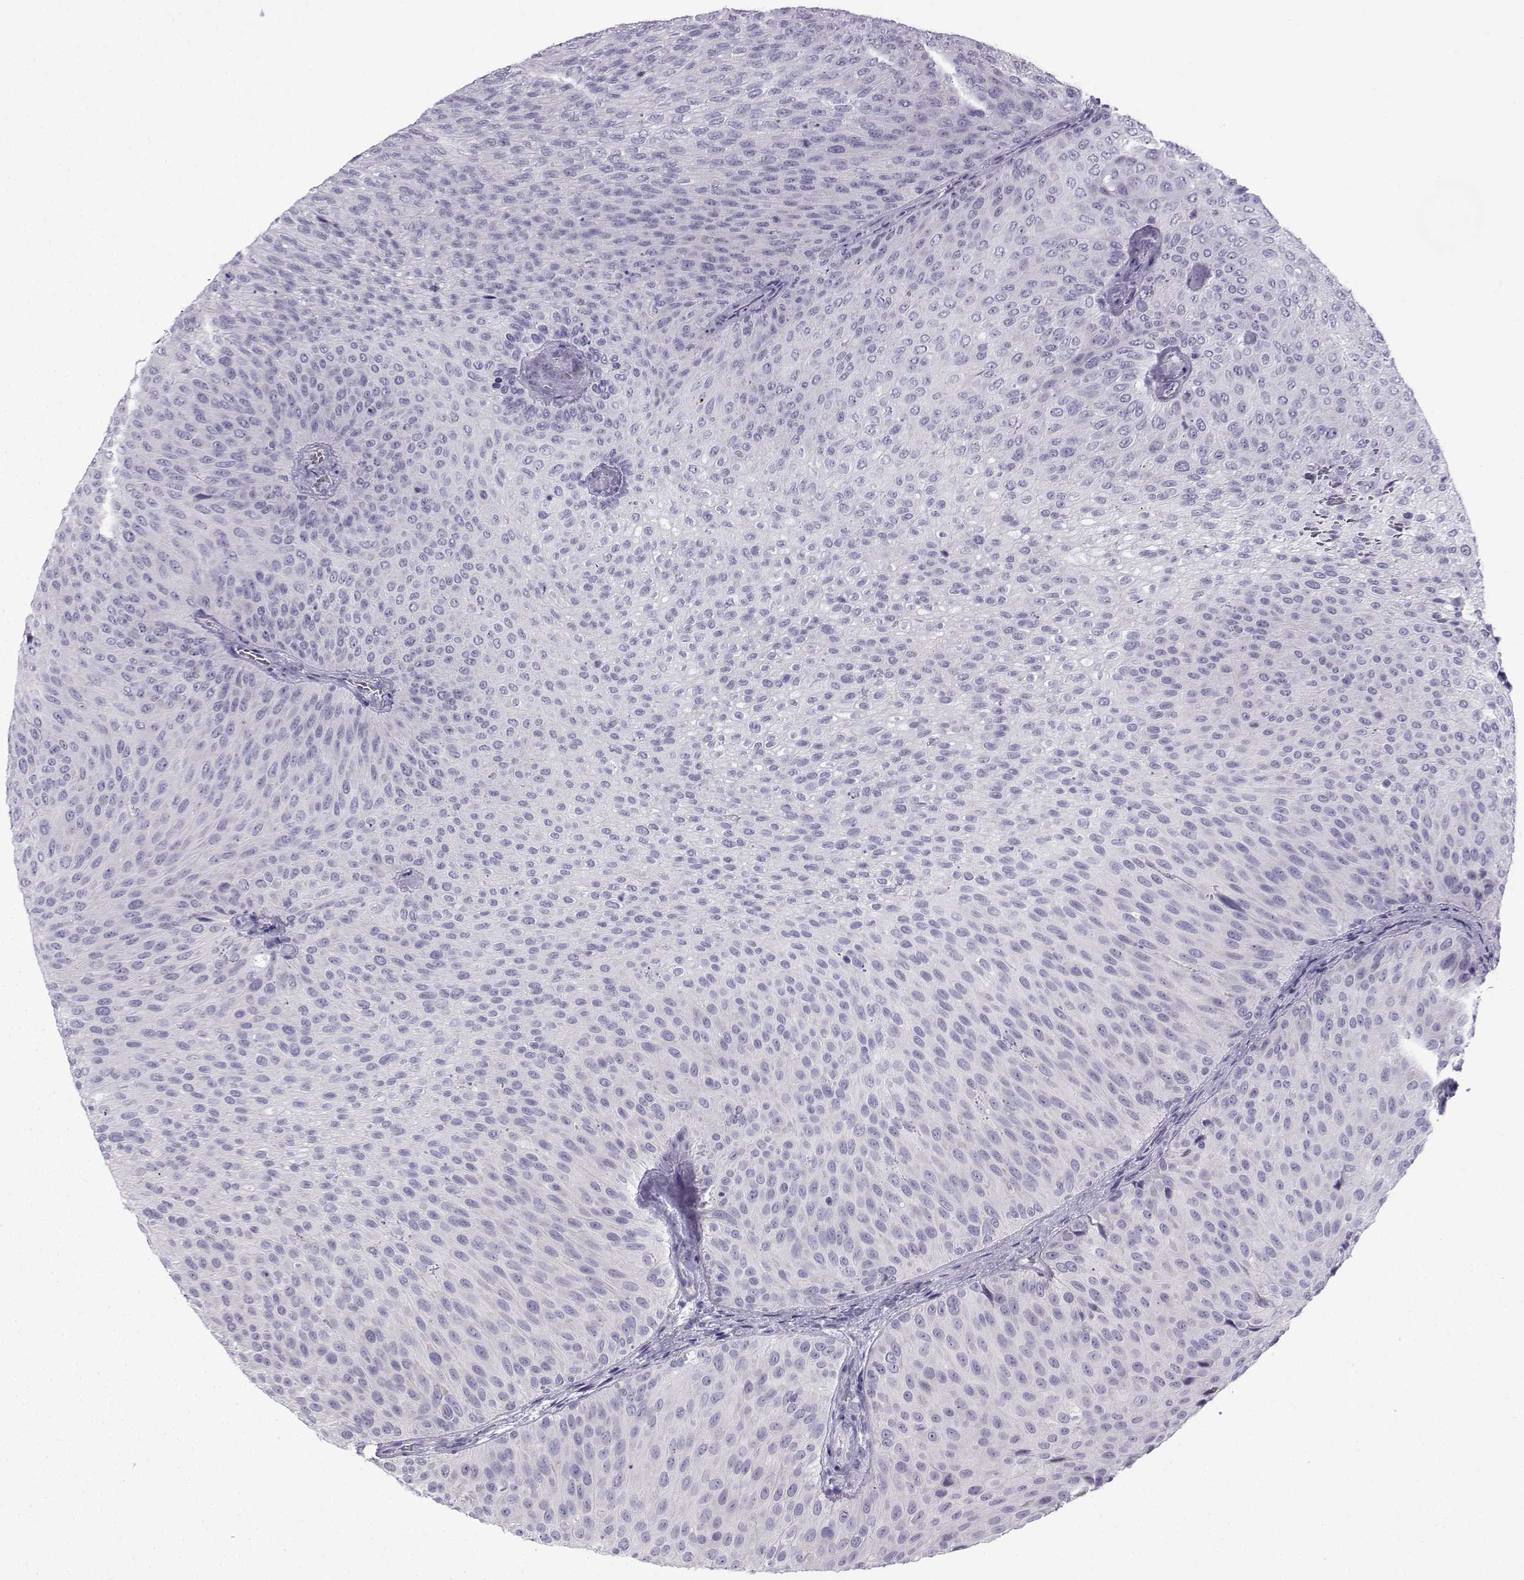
{"staining": {"intensity": "negative", "quantity": "none", "location": "none"}, "tissue": "urothelial cancer", "cell_type": "Tumor cells", "image_type": "cancer", "snomed": [{"axis": "morphology", "description": "Urothelial carcinoma, Low grade"}, {"axis": "topography", "description": "Urinary bladder"}], "caption": "Tumor cells are negative for brown protein staining in urothelial carcinoma (low-grade). Brightfield microscopy of immunohistochemistry stained with DAB (brown) and hematoxylin (blue), captured at high magnification.", "gene": "ZBTB8B", "patient": {"sex": "male", "age": 78}}